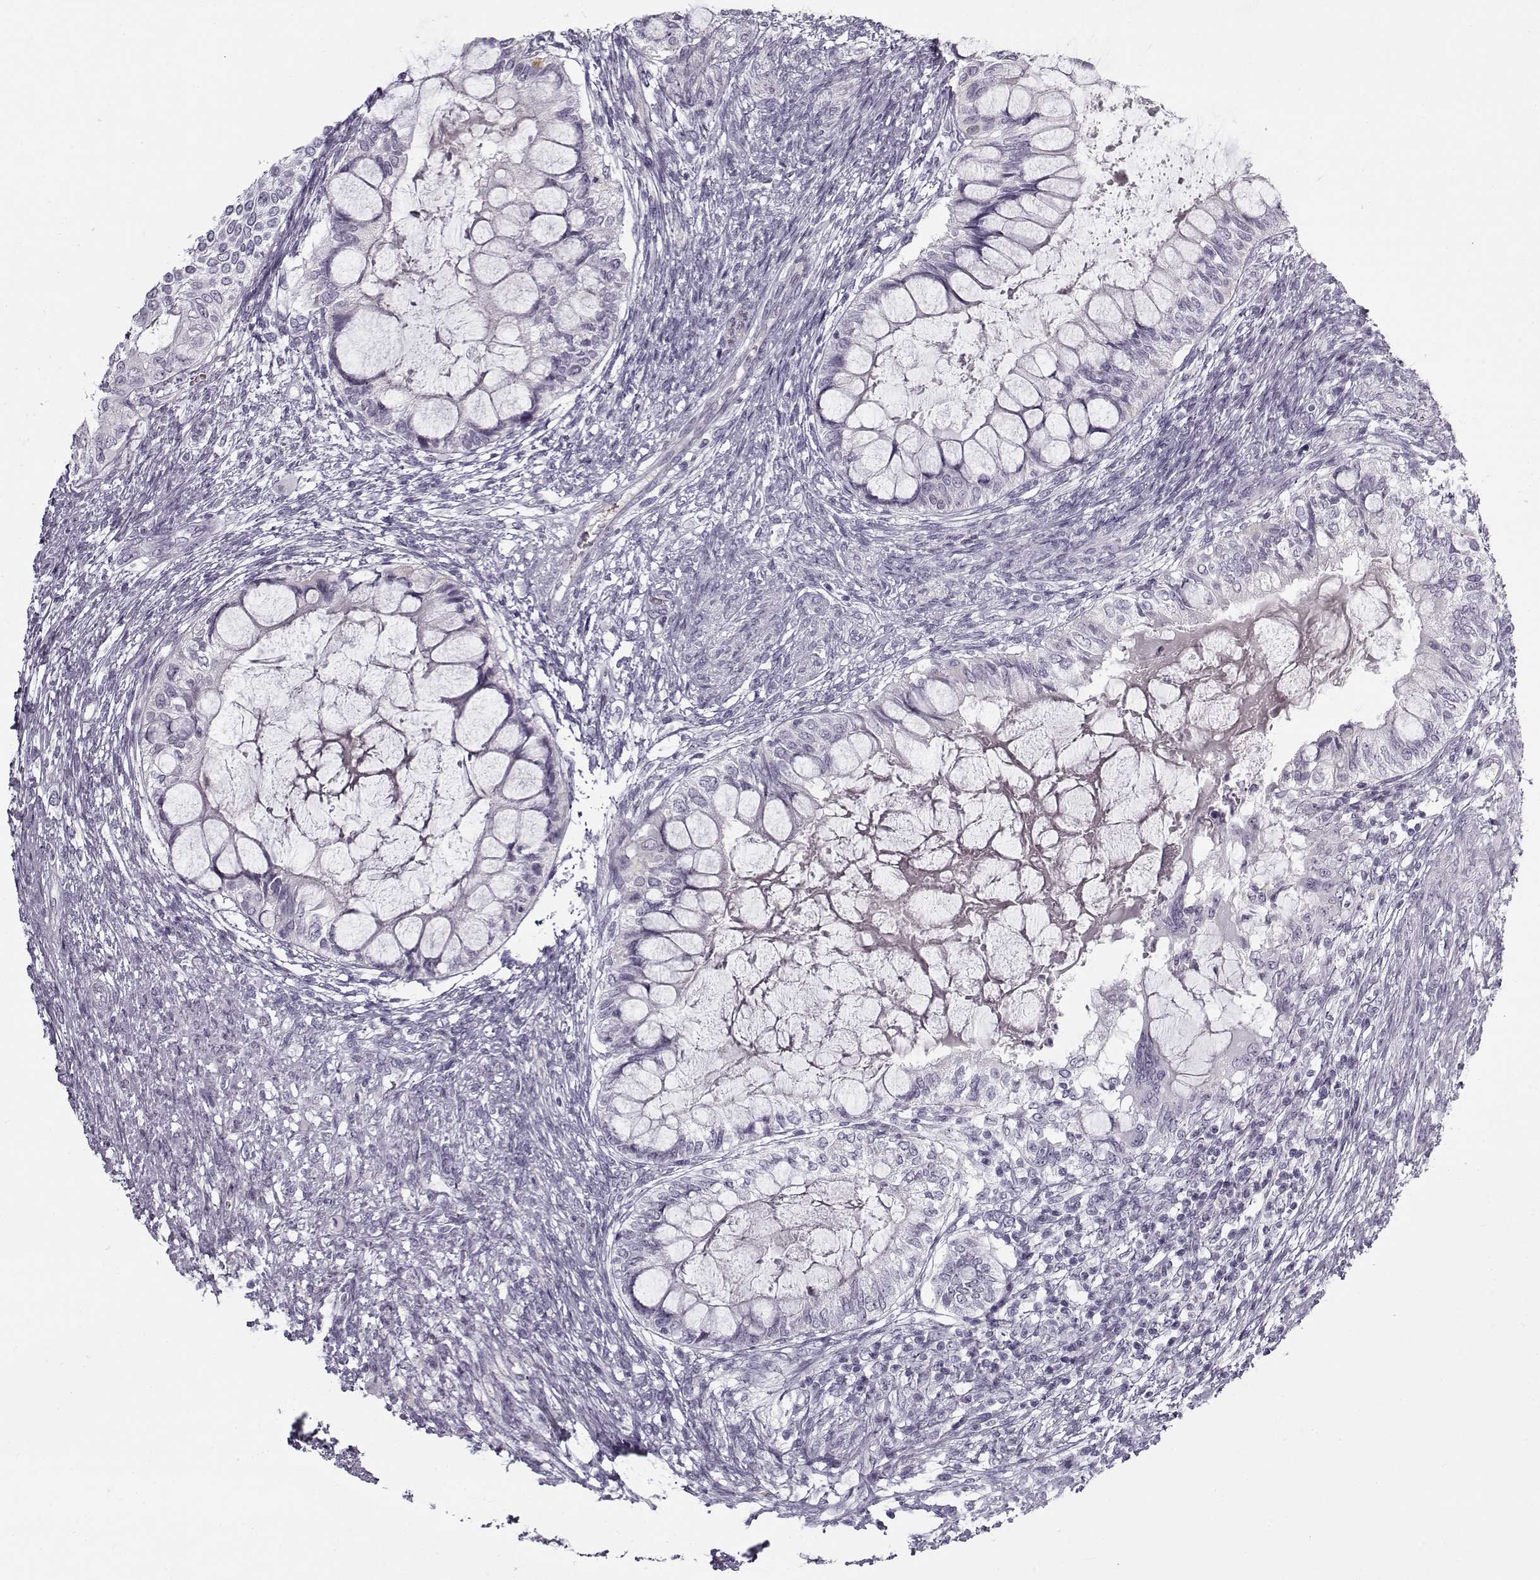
{"staining": {"intensity": "negative", "quantity": "none", "location": "none"}, "tissue": "testis cancer", "cell_type": "Tumor cells", "image_type": "cancer", "snomed": [{"axis": "morphology", "description": "Seminoma, NOS"}, {"axis": "morphology", "description": "Carcinoma, Embryonal, NOS"}, {"axis": "topography", "description": "Testis"}], "caption": "Immunohistochemistry (IHC) histopathology image of neoplastic tissue: seminoma (testis) stained with DAB displays no significant protein positivity in tumor cells.", "gene": "SNCA", "patient": {"sex": "male", "age": 41}}